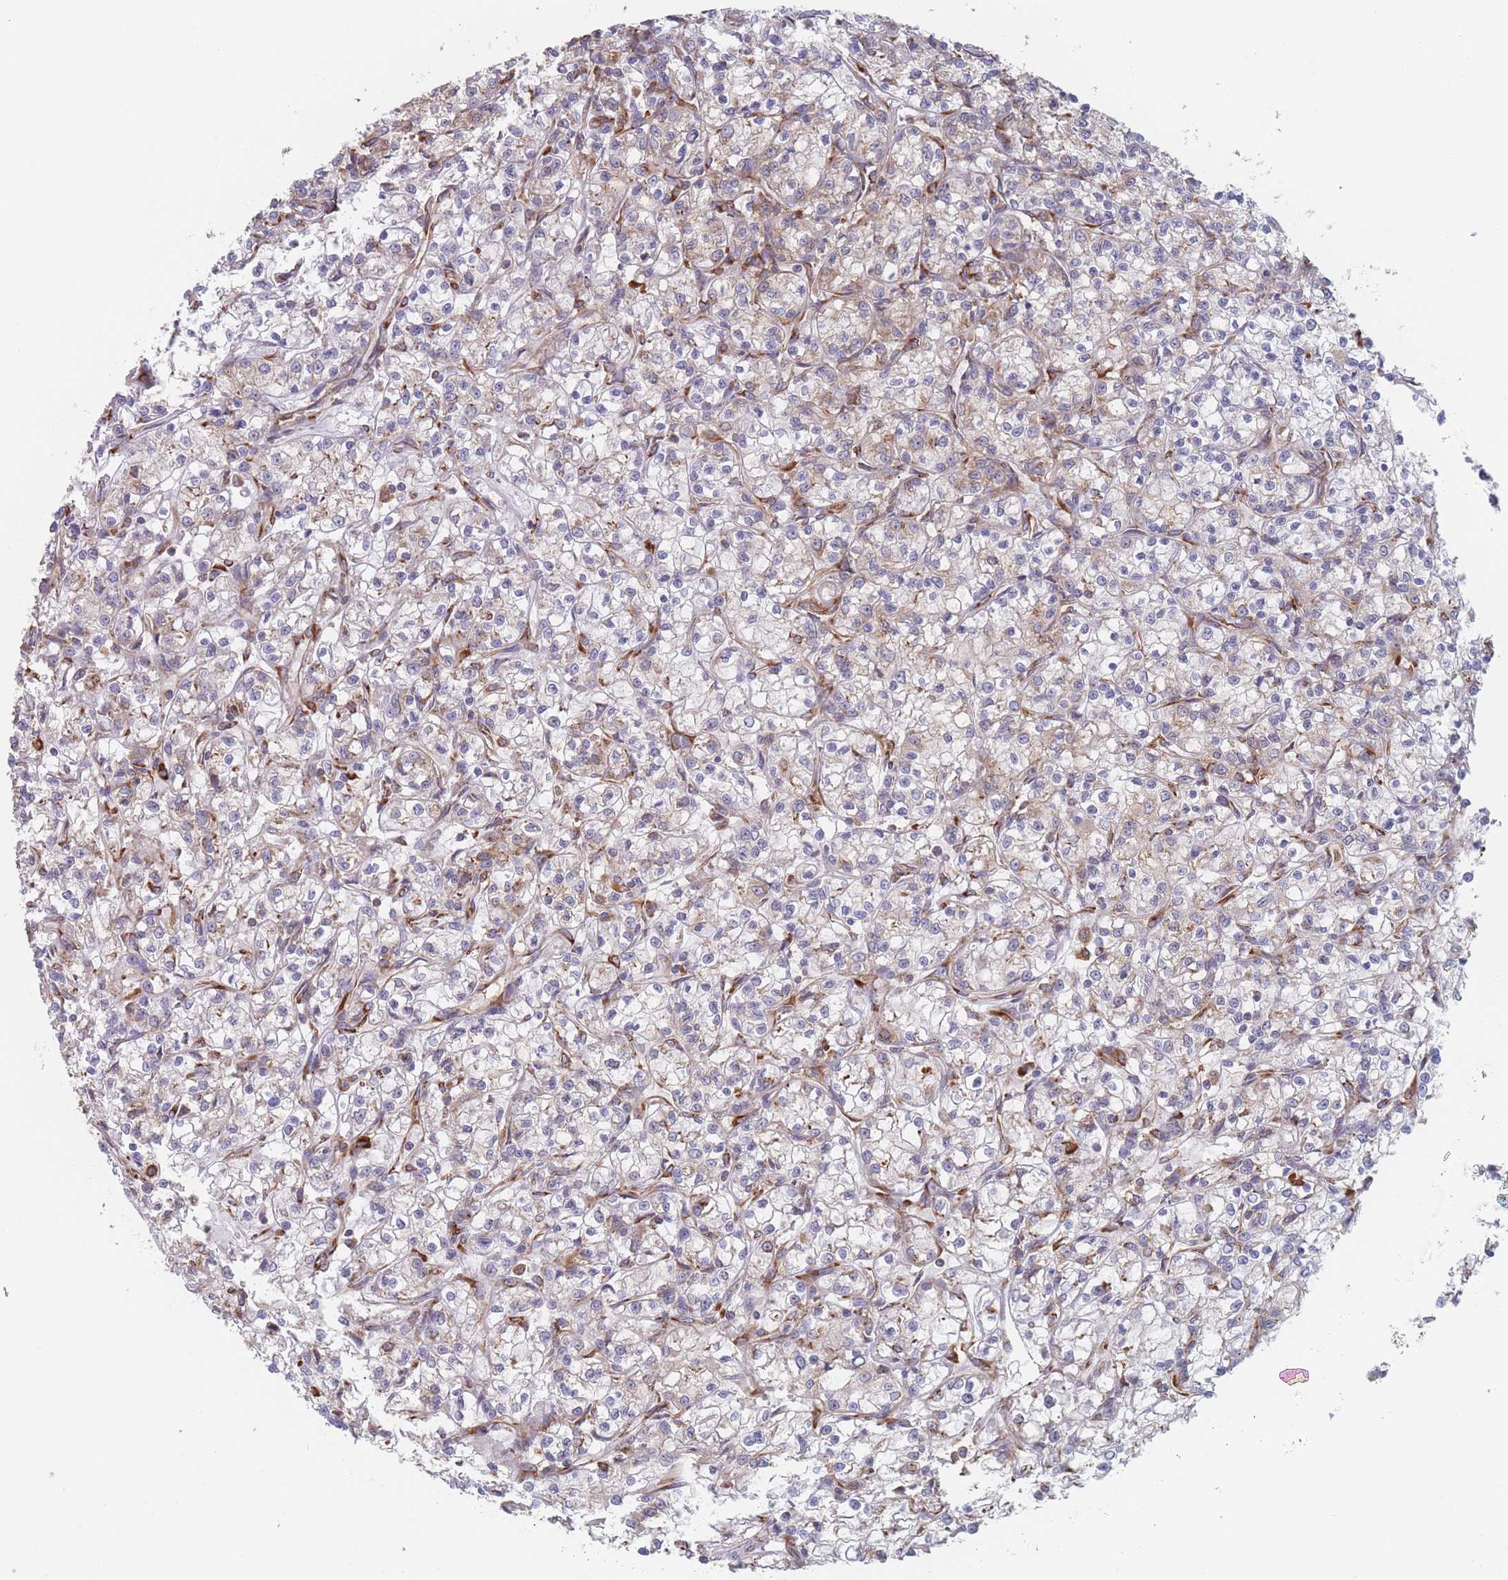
{"staining": {"intensity": "weak", "quantity": "<25%", "location": "cytoplasmic/membranous"}, "tissue": "renal cancer", "cell_type": "Tumor cells", "image_type": "cancer", "snomed": [{"axis": "morphology", "description": "Adenocarcinoma, NOS"}, {"axis": "topography", "description": "Kidney"}], "caption": "High magnification brightfield microscopy of renal cancer (adenocarcinoma) stained with DAB (brown) and counterstained with hematoxylin (blue): tumor cells show no significant positivity.", "gene": "EEF1B2", "patient": {"sex": "female", "age": 59}}